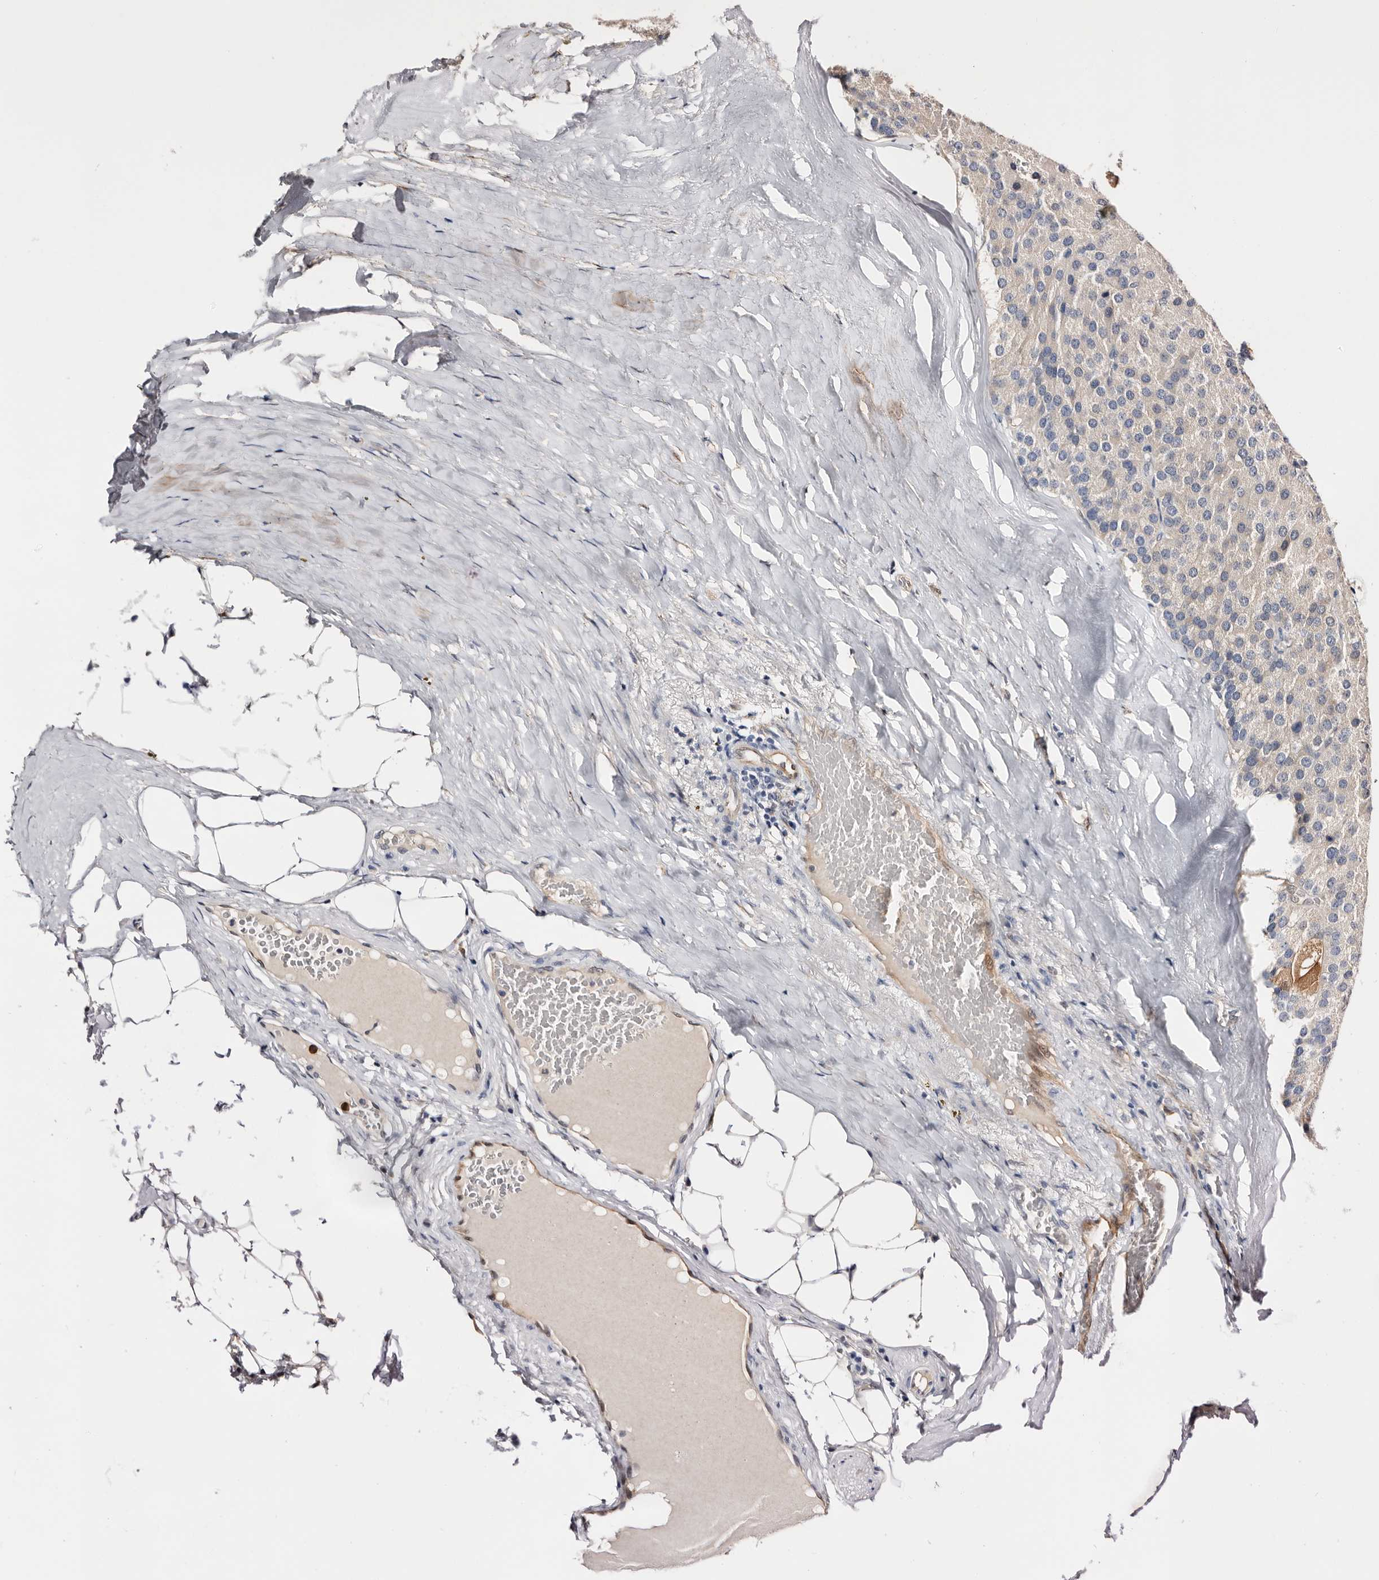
{"staining": {"intensity": "negative", "quantity": "none", "location": "none"}, "tissue": "parathyroid gland", "cell_type": "Glandular cells", "image_type": "normal", "snomed": [{"axis": "morphology", "description": "Normal tissue, NOS"}, {"axis": "morphology", "description": "Adenoma, NOS"}, {"axis": "topography", "description": "Parathyroid gland"}], "caption": "Glandular cells are negative for brown protein staining in normal parathyroid gland. The staining was performed using DAB to visualize the protein expression in brown, while the nuclei were stained in blue with hematoxylin (Magnification: 20x).", "gene": "TP53I3", "patient": {"sex": "female", "age": 86}}